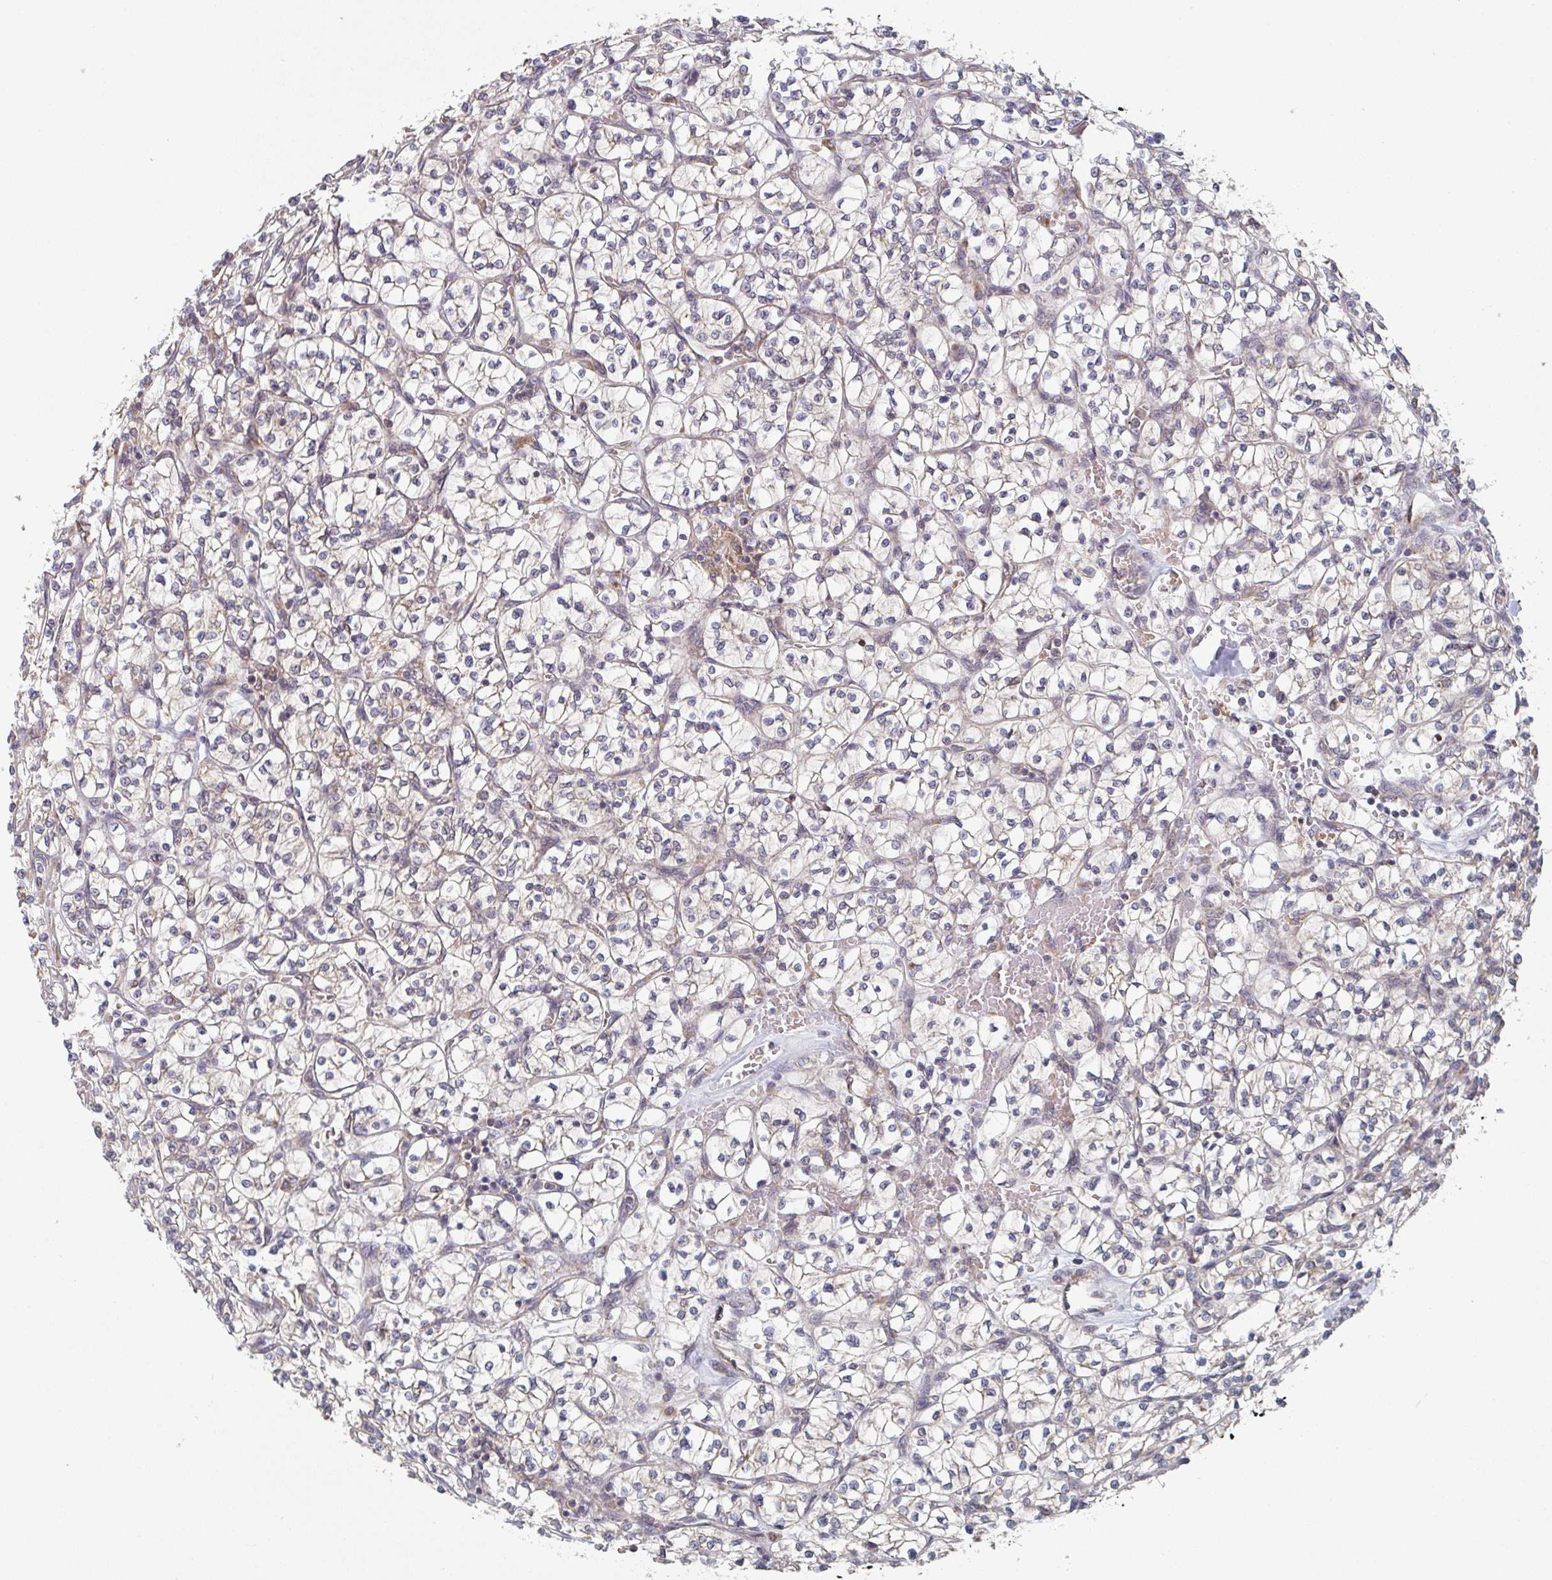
{"staining": {"intensity": "negative", "quantity": "none", "location": "none"}, "tissue": "renal cancer", "cell_type": "Tumor cells", "image_type": "cancer", "snomed": [{"axis": "morphology", "description": "Adenocarcinoma, NOS"}, {"axis": "topography", "description": "Kidney"}], "caption": "Tumor cells are negative for brown protein staining in renal adenocarcinoma.", "gene": "ELOVL1", "patient": {"sex": "female", "age": 64}}